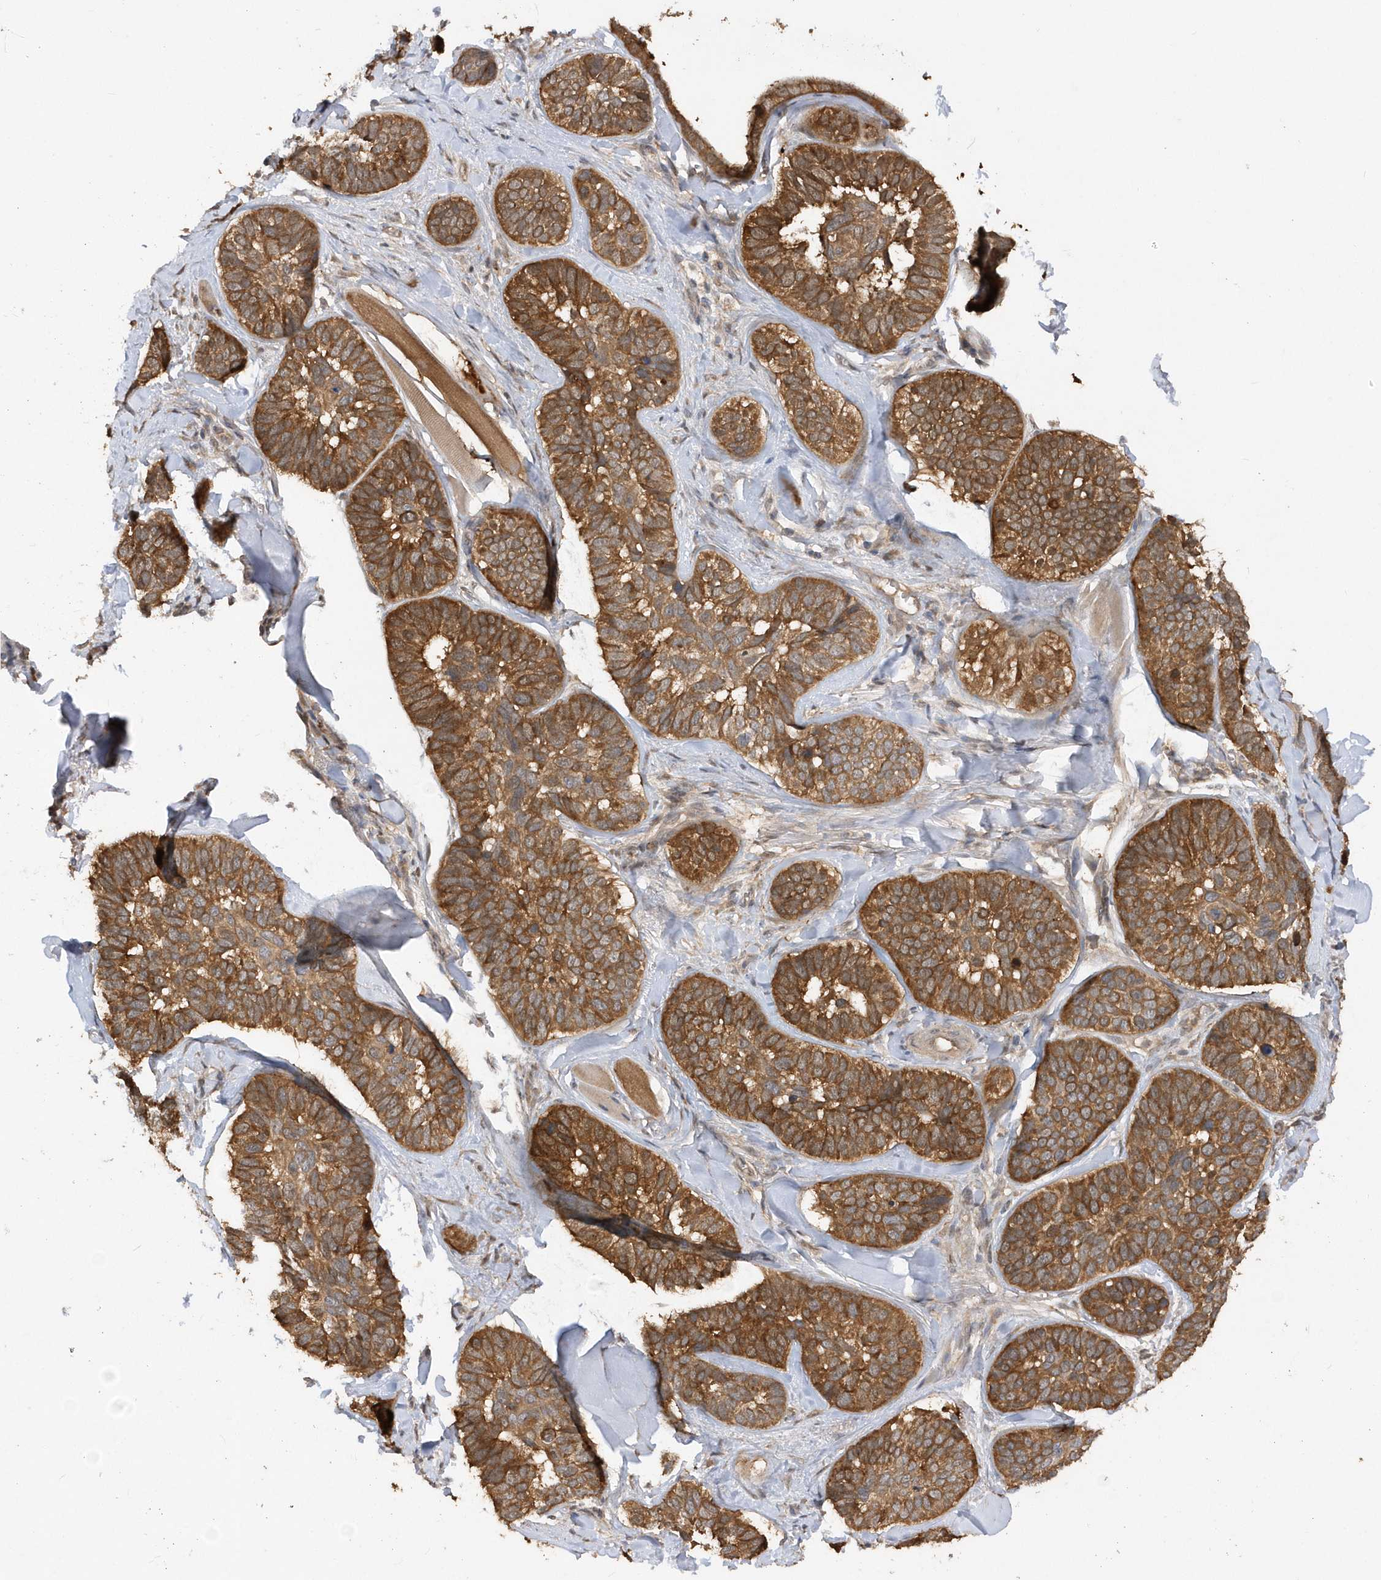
{"staining": {"intensity": "moderate", "quantity": ">75%", "location": "cytoplasmic/membranous"}, "tissue": "skin cancer", "cell_type": "Tumor cells", "image_type": "cancer", "snomed": [{"axis": "morphology", "description": "Basal cell carcinoma"}, {"axis": "topography", "description": "Skin"}], "caption": "The image demonstrates a brown stain indicating the presence of a protein in the cytoplasmic/membranous of tumor cells in basal cell carcinoma (skin).", "gene": "RPE", "patient": {"sex": "male", "age": 62}}